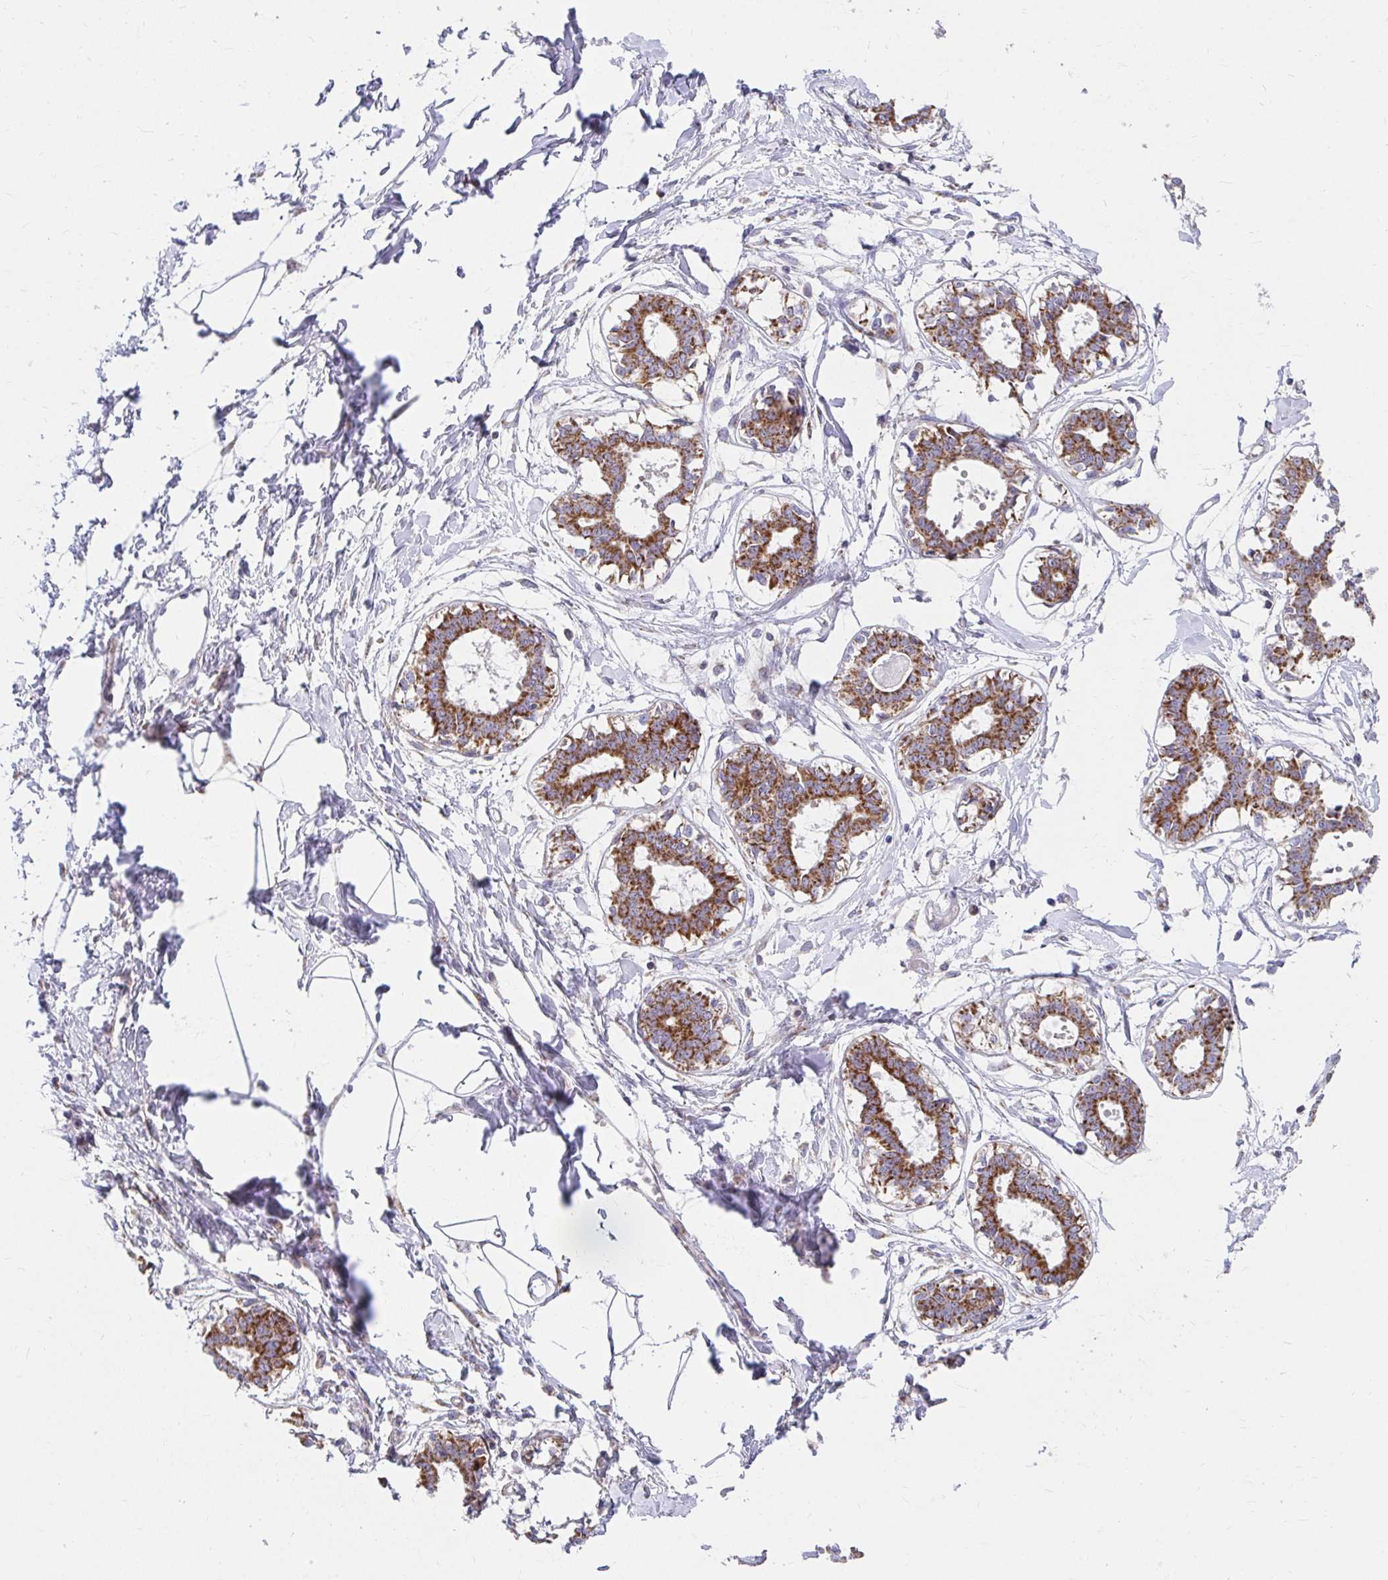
{"staining": {"intensity": "negative", "quantity": "none", "location": "none"}, "tissue": "breast", "cell_type": "Adipocytes", "image_type": "normal", "snomed": [{"axis": "morphology", "description": "Normal tissue, NOS"}, {"axis": "topography", "description": "Breast"}], "caption": "Photomicrograph shows no protein expression in adipocytes of normal breast.", "gene": "EXOC5", "patient": {"sex": "female", "age": 45}}